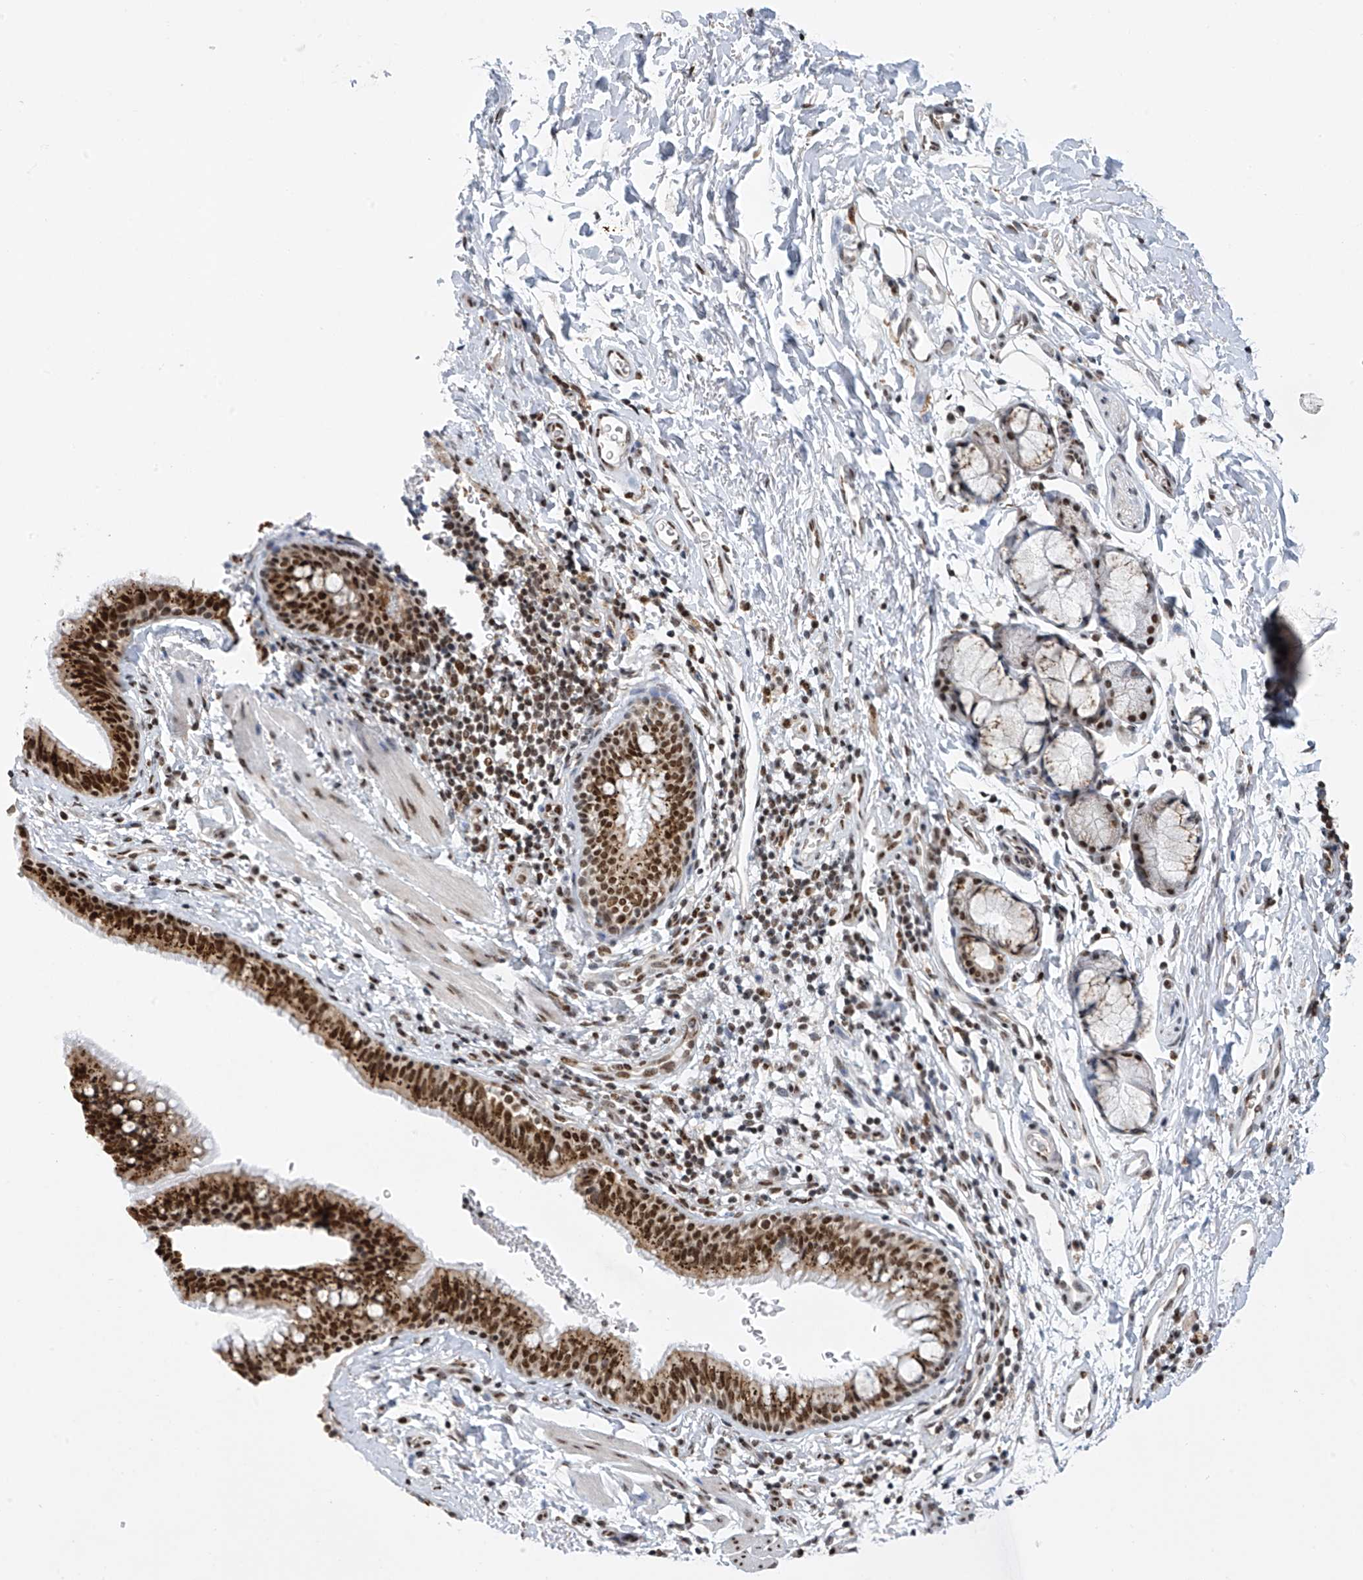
{"staining": {"intensity": "strong", "quantity": ">75%", "location": "cytoplasmic/membranous,nuclear"}, "tissue": "bronchus", "cell_type": "Respiratory epithelial cells", "image_type": "normal", "snomed": [{"axis": "morphology", "description": "Normal tissue, NOS"}, {"axis": "topography", "description": "Cartilage tissue"}, {"axis": "topography", "description": "Bronchus"}], "caption": "A high amount of strong cytoplasmic/membranous,nuclear positivity is seen in approximately >75% of respiratory epithelial cells in benign bronchus.", "gene": "APLF", "patient": {"sex": "female", "age": 36}}